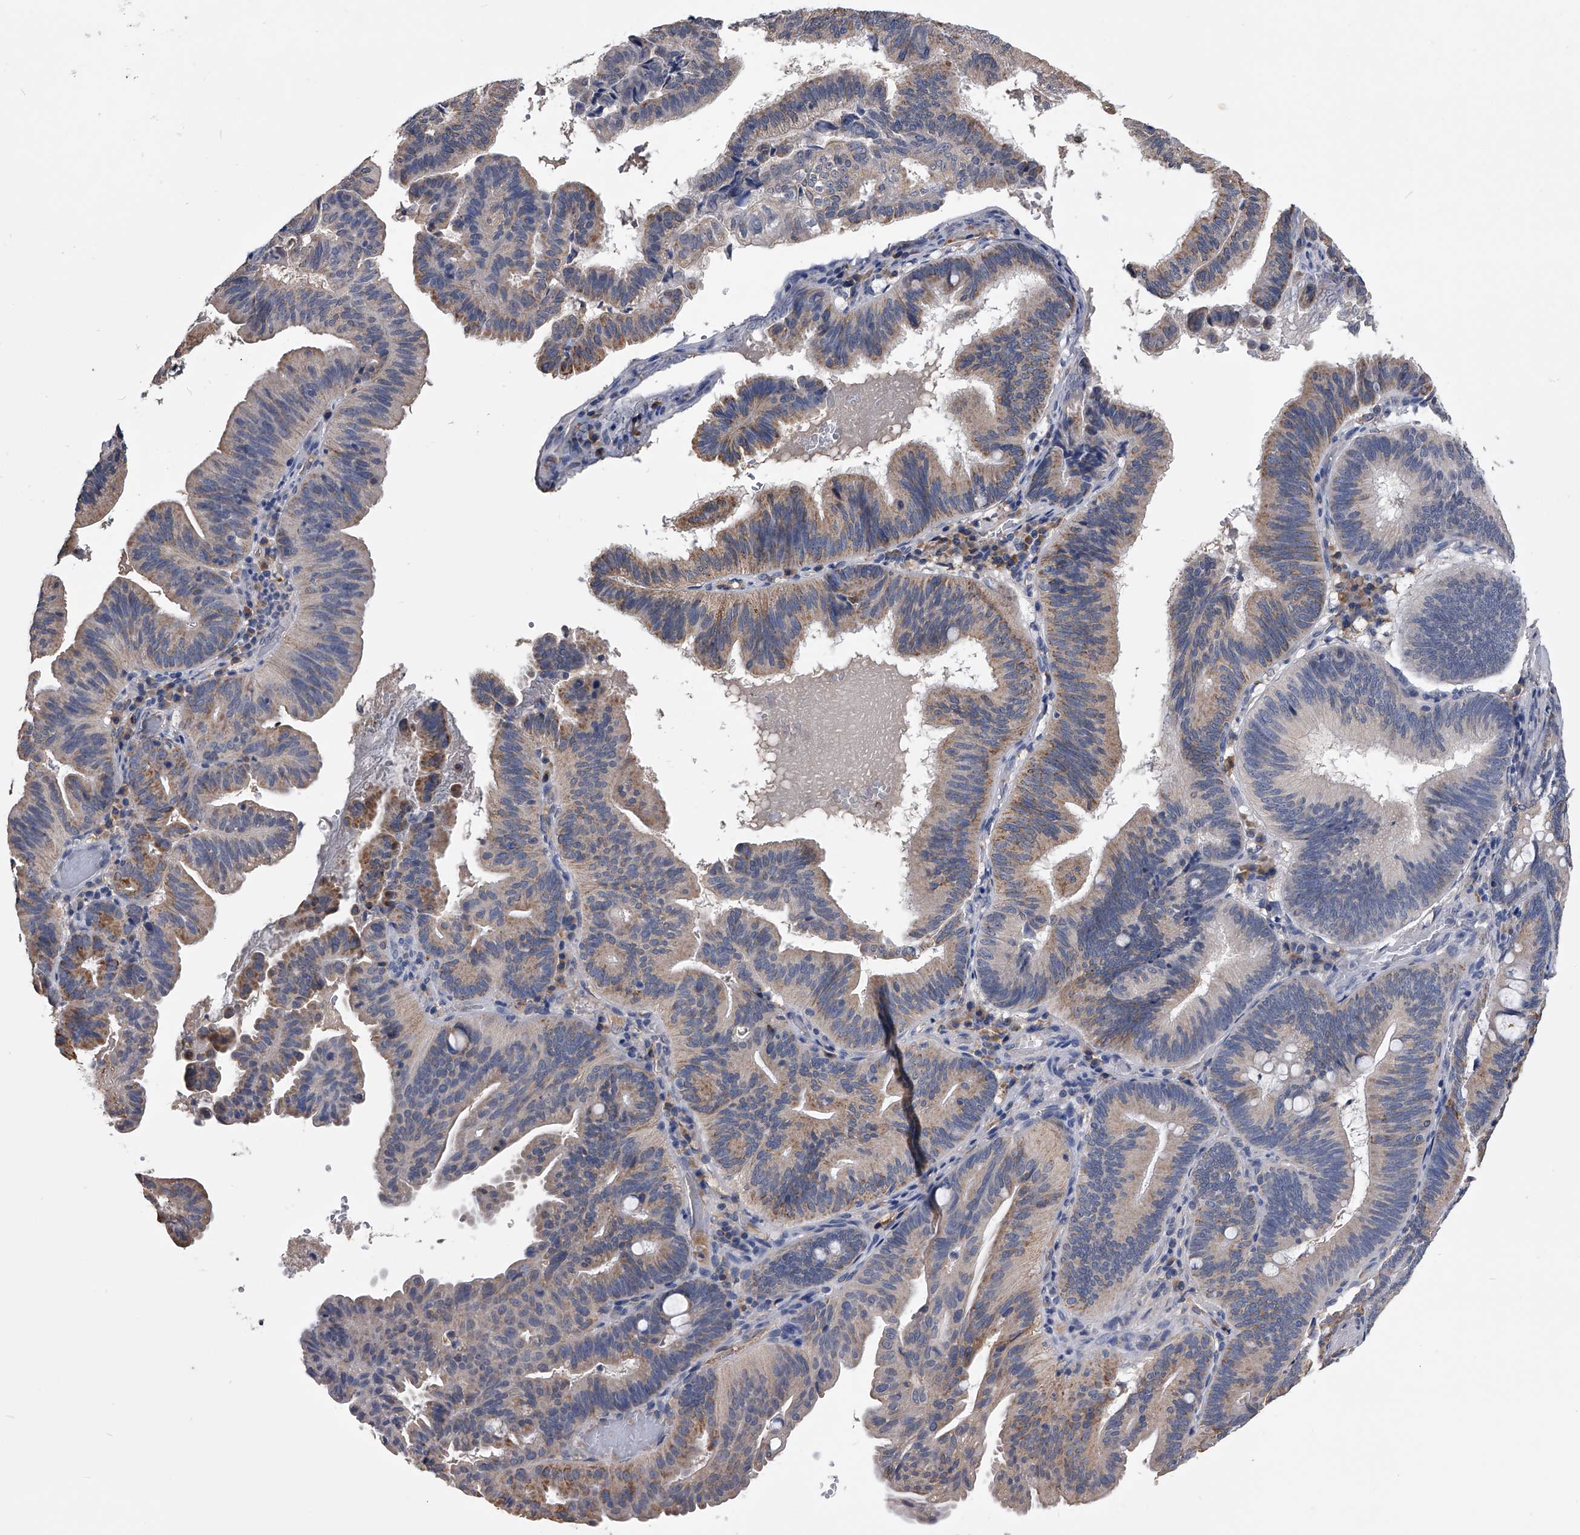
{"staining": {"intensity": "moderate", "quantity": "<25%", "location": "cytoplasmic/membranous"}, "tissue": "pancreatic cancer", "cell_type": "Tumor cells", "image_type": "cancer", "snomed": [{"axis": "morphology", "description": "Adenocarcinoma, NOS"}, {"axis": "topography", "description": "Pancreas"}], "caption": "The photomicrograph displays a brown stain indicating the presence of a protein in the cytoplasmic/membranous of tumor cells in pancreatic cancer (adenocarcinoma).", "gene": "OAT", "patient": {"sex": "male", "age": 82}}